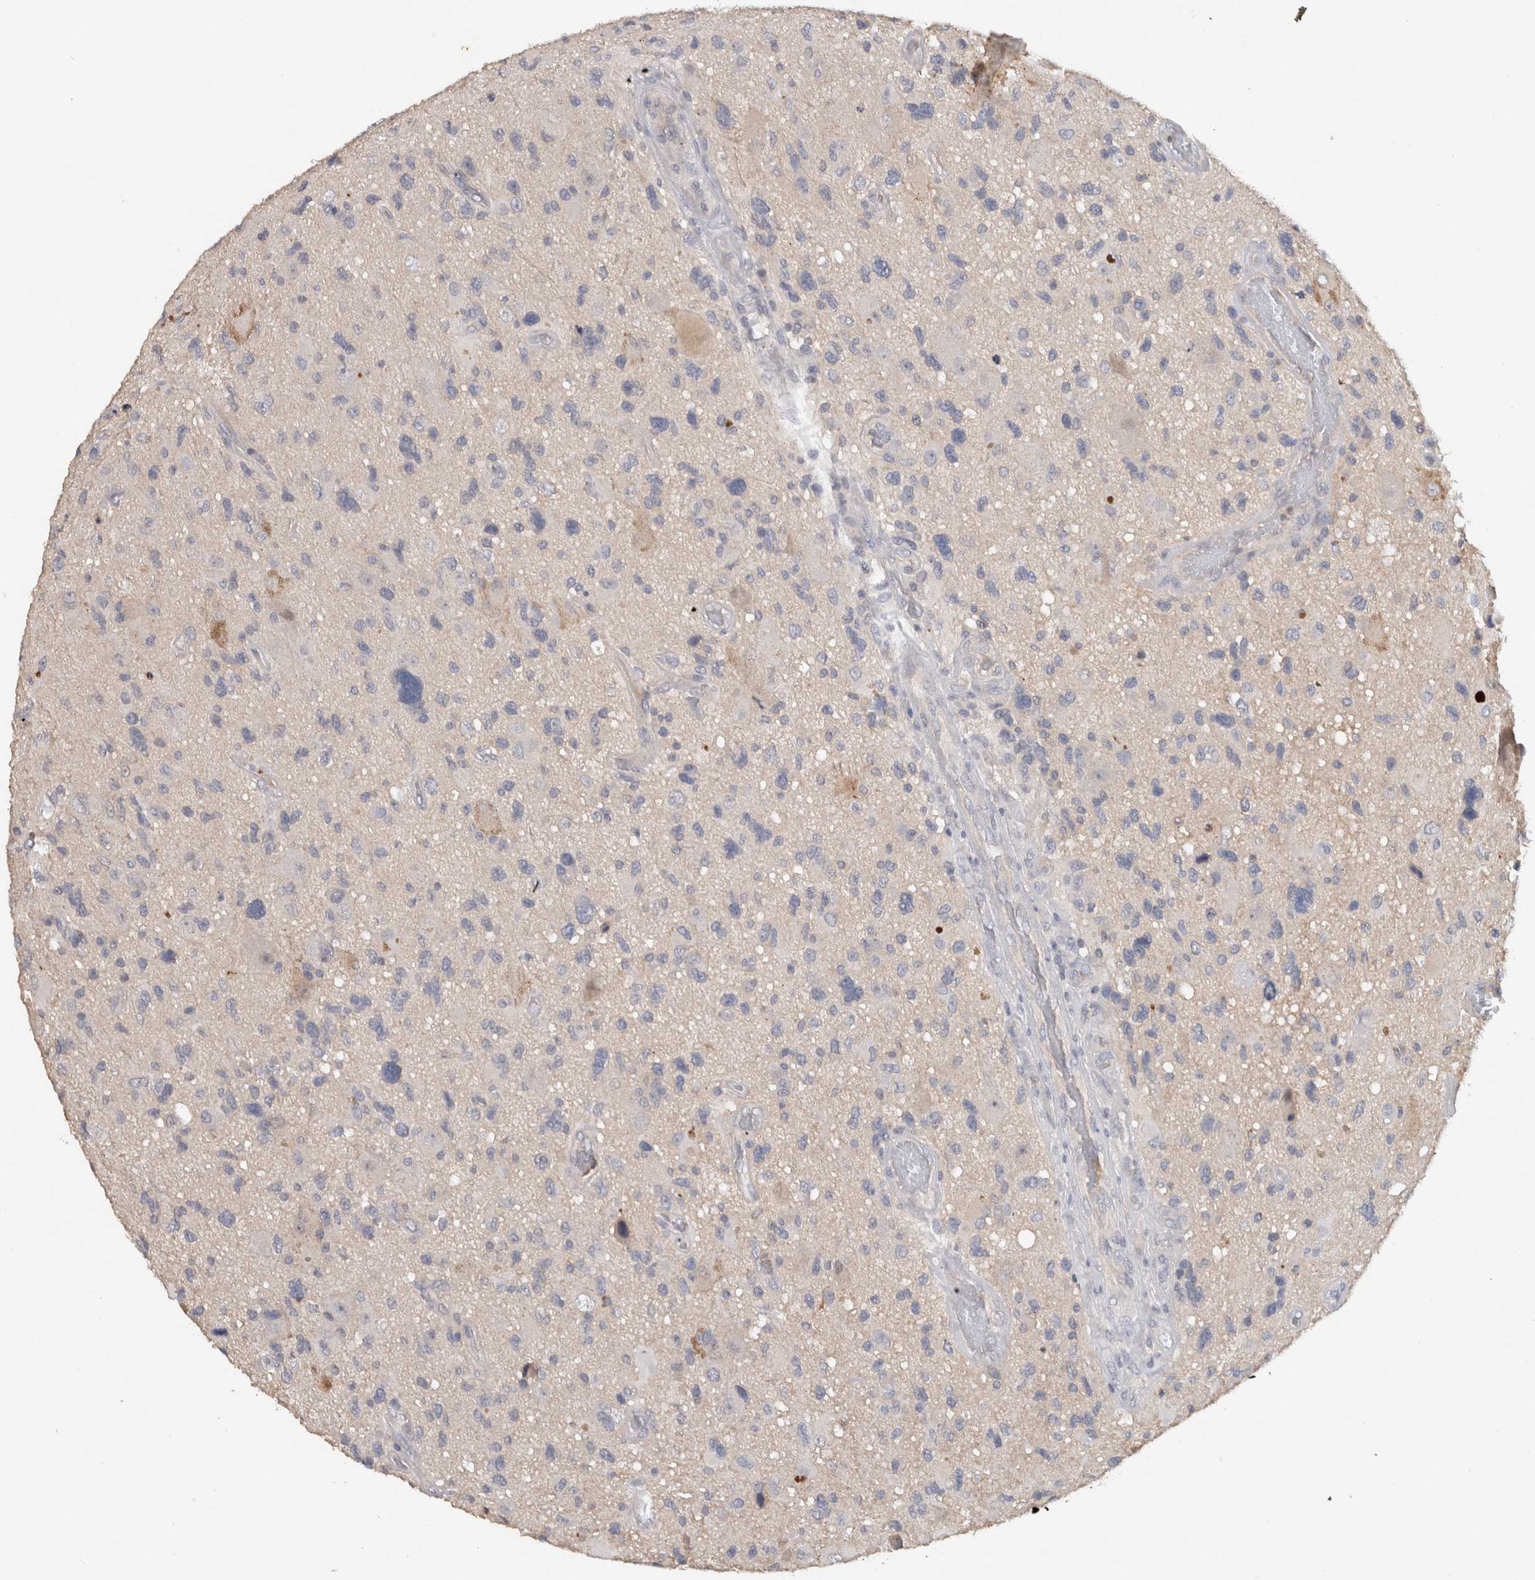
{"staining": {"intensity": "negative", "quantity": "none", "location": "none"}, "tissue": "glioma", "cell_type": "Tumor cells", "image_type": "cancer", "snomed": [{"axis": "morphology", "description": "Glioma, malignant, High grade"}, {"axis": "topography", "description": "Brain"}], "caption": "Human glioma stained for a protein using immunohistochemistry demonstrates no staining in tumor cells.", "gene": "HEXD", "patient": {"sex": "male", "age": 33}}